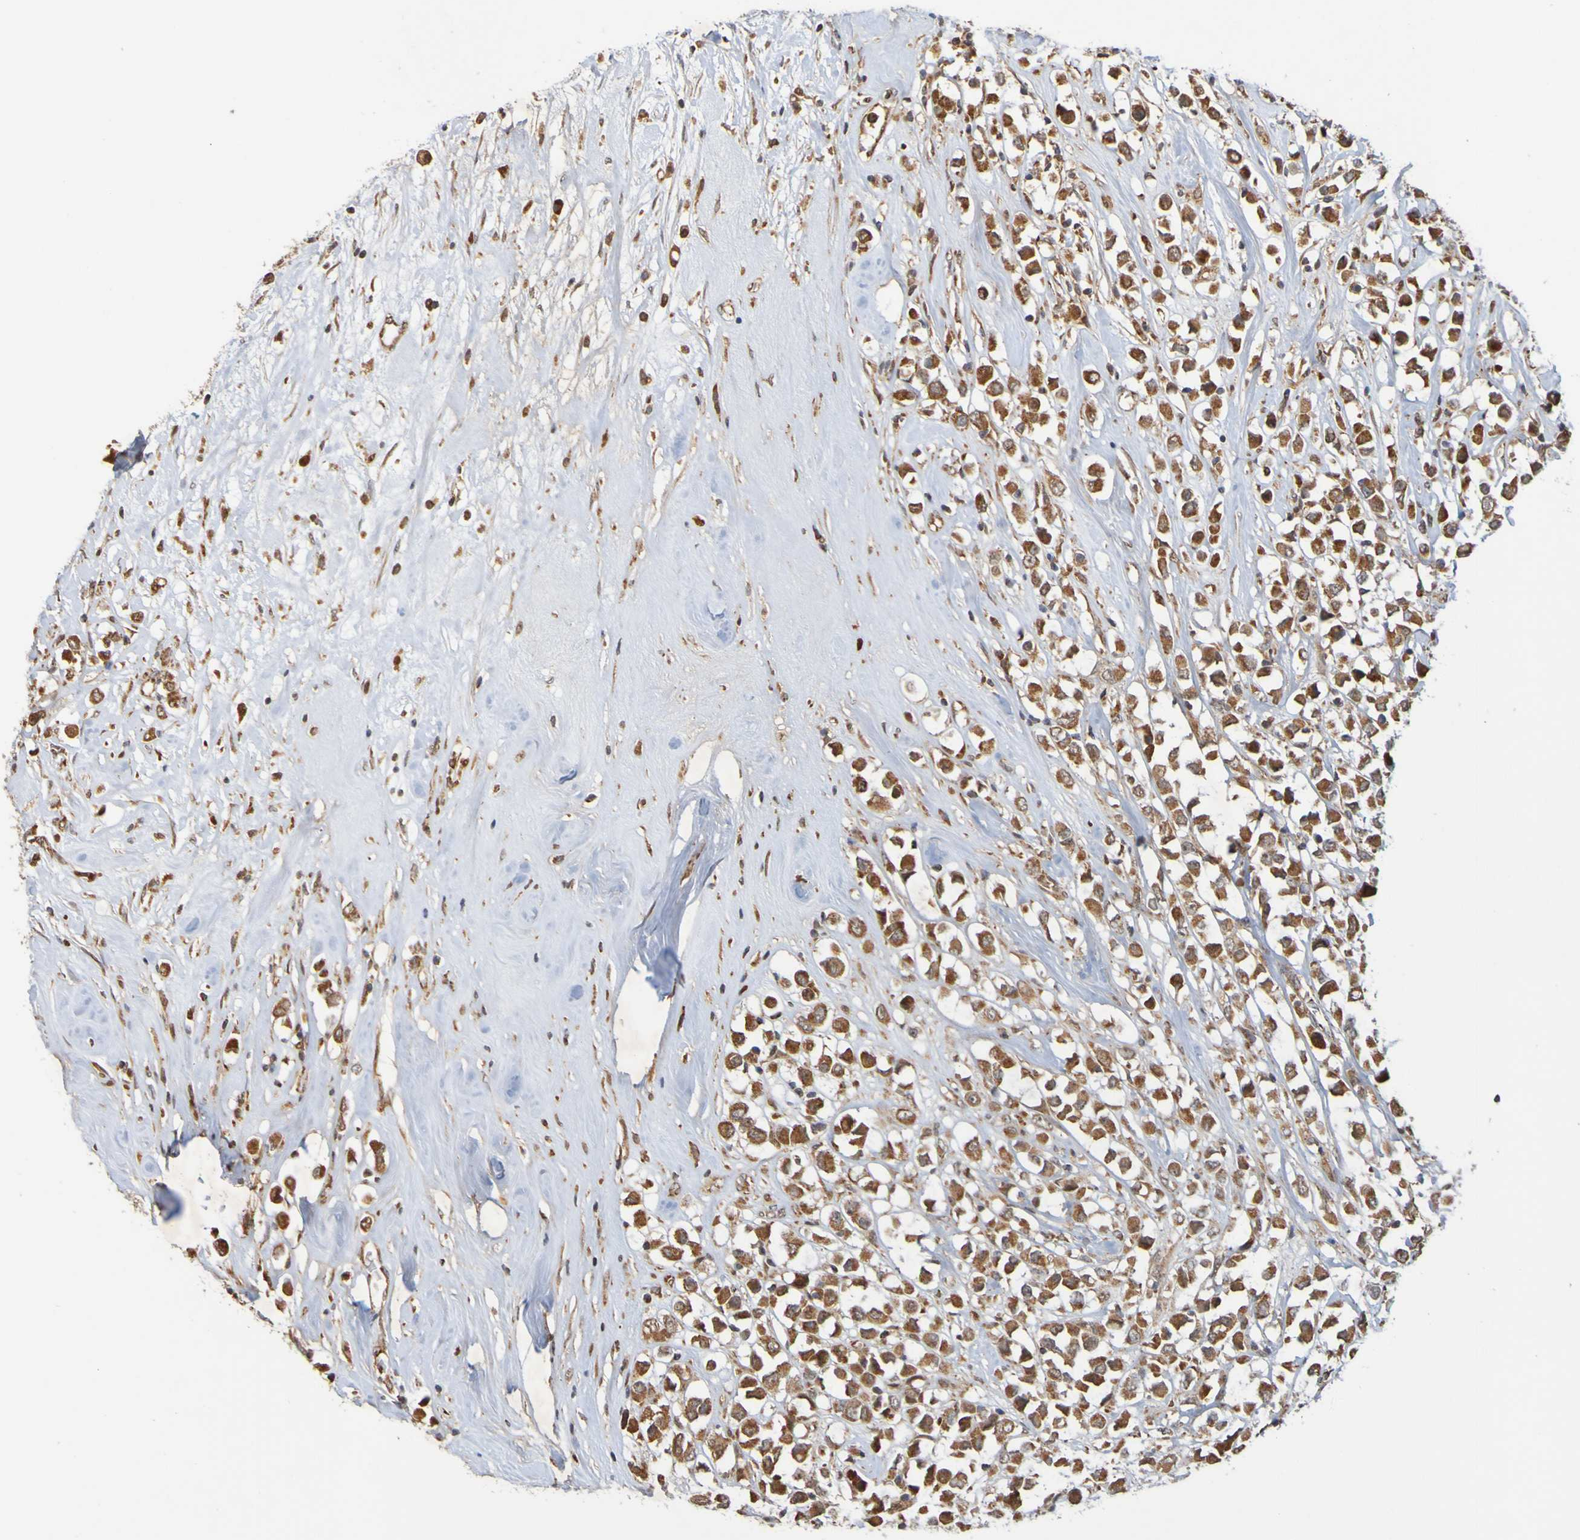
{"staining": {"intensity": "moderate", "quantity": ">75%", "location": "cytoplasmic/membranous"}, "tissue": "breast cancer", "cell_type": "Tumor cells", "image_type": "cancer", "snomed": [{"axis": "morphology", "description": "Duct carcinoma"}, {"axis": "topography", "description": "Breast"}], "caption": "Brown immunohistochemical staining in breast intraductal carcinoma shows moderate cytoplasmic/membranous staining in approximately >75% of tumor cells.", "gene": "TMBIM1", "patient": {"sex": "female", "age": 61}}